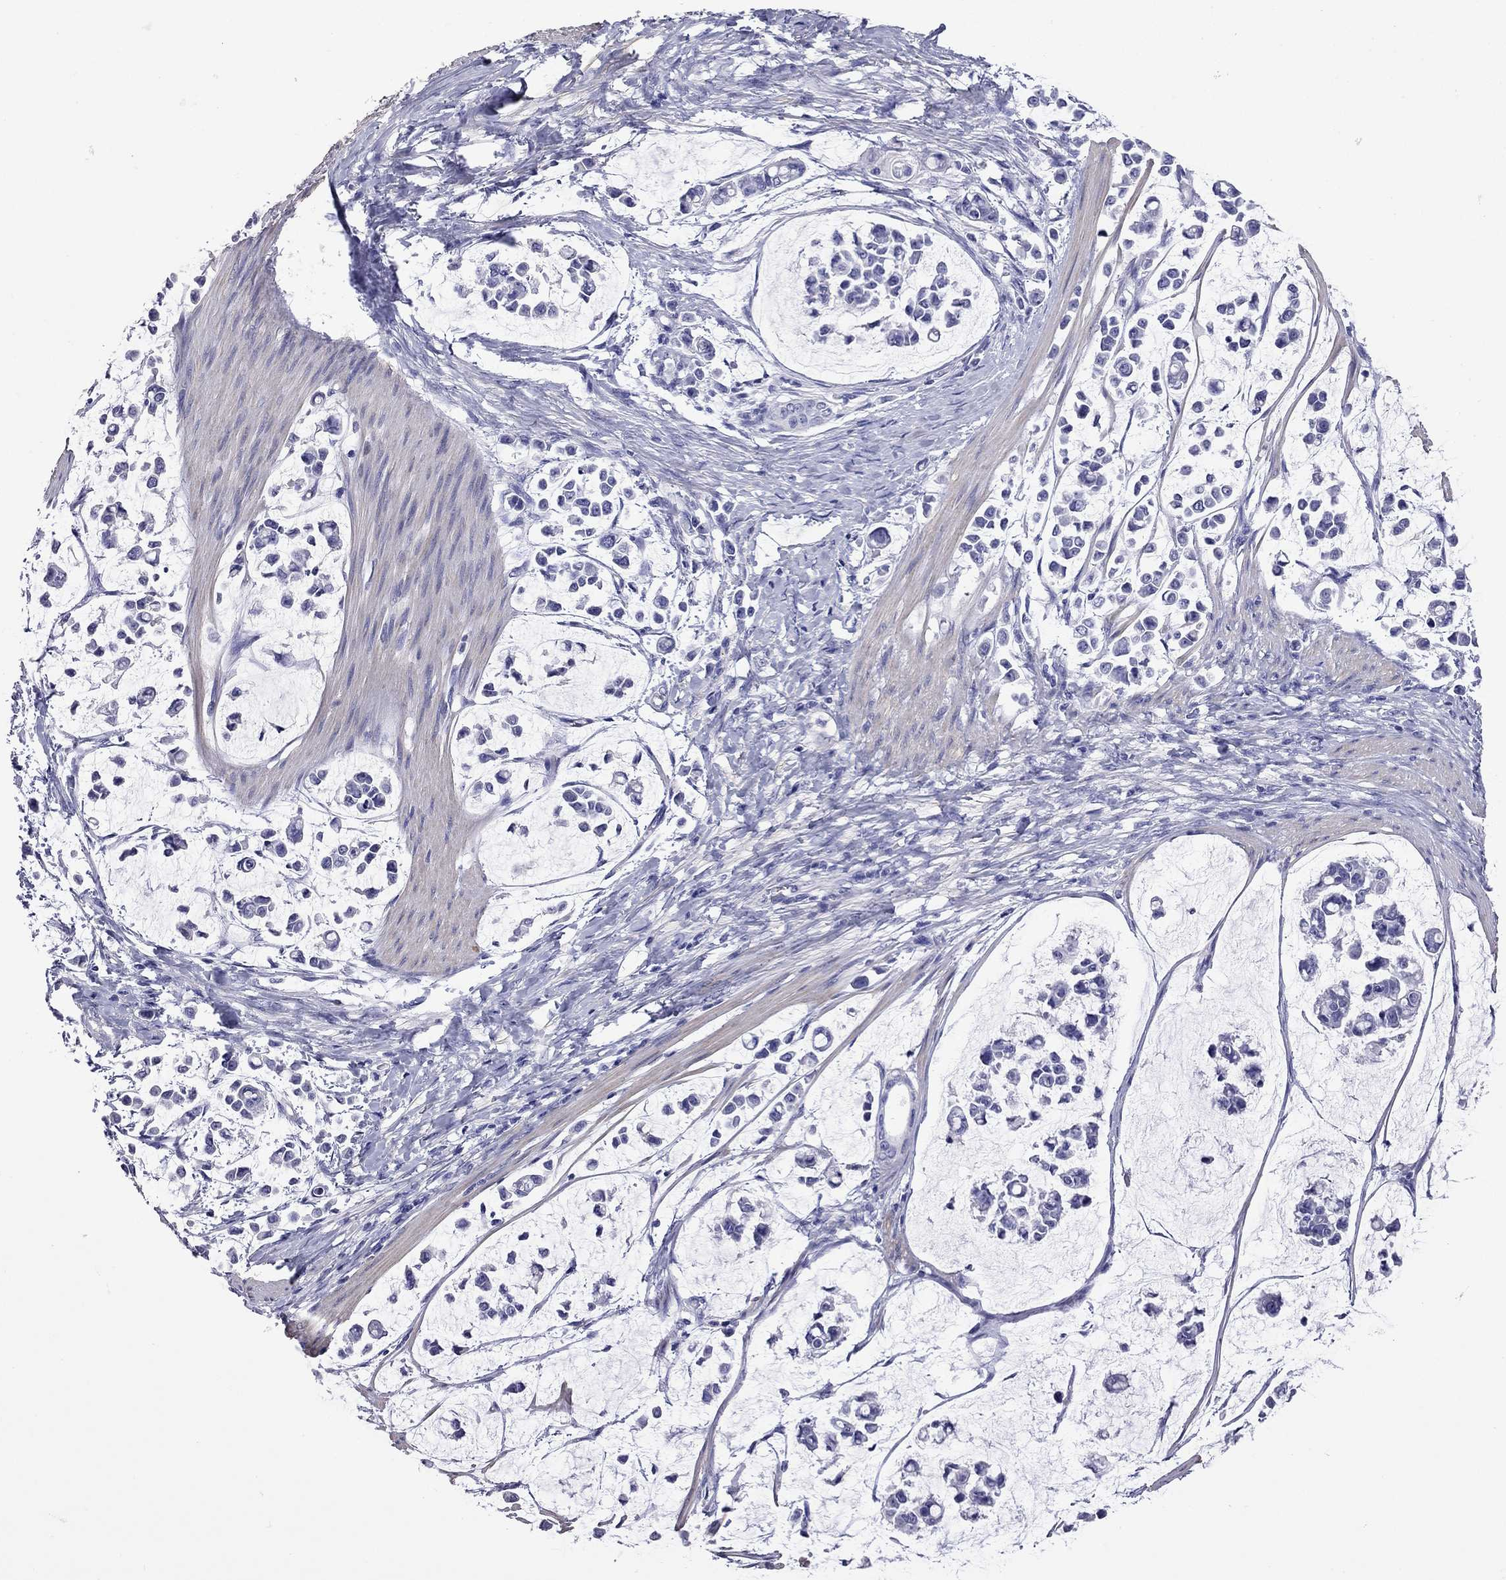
{"staining": {"intensity": "negative", "quantity": "none", "location": "none"}, "tissue": "stomach cancer", "cell_type": "Tumor cells", "image_type": "cancer", "snomed": [{"axis": "morphology", "description": "Adenocarcinoma, NOS"}, {"axis": "topography", "description": "Stomach"}], "caption": "This is an immunohistochemistry (IHC) histopathology image of stomach adenocarcinoma. There is no positivity in tumor cells.", "gene": "KIAA2012", "patient": {"sex": "male", "age": 82}}